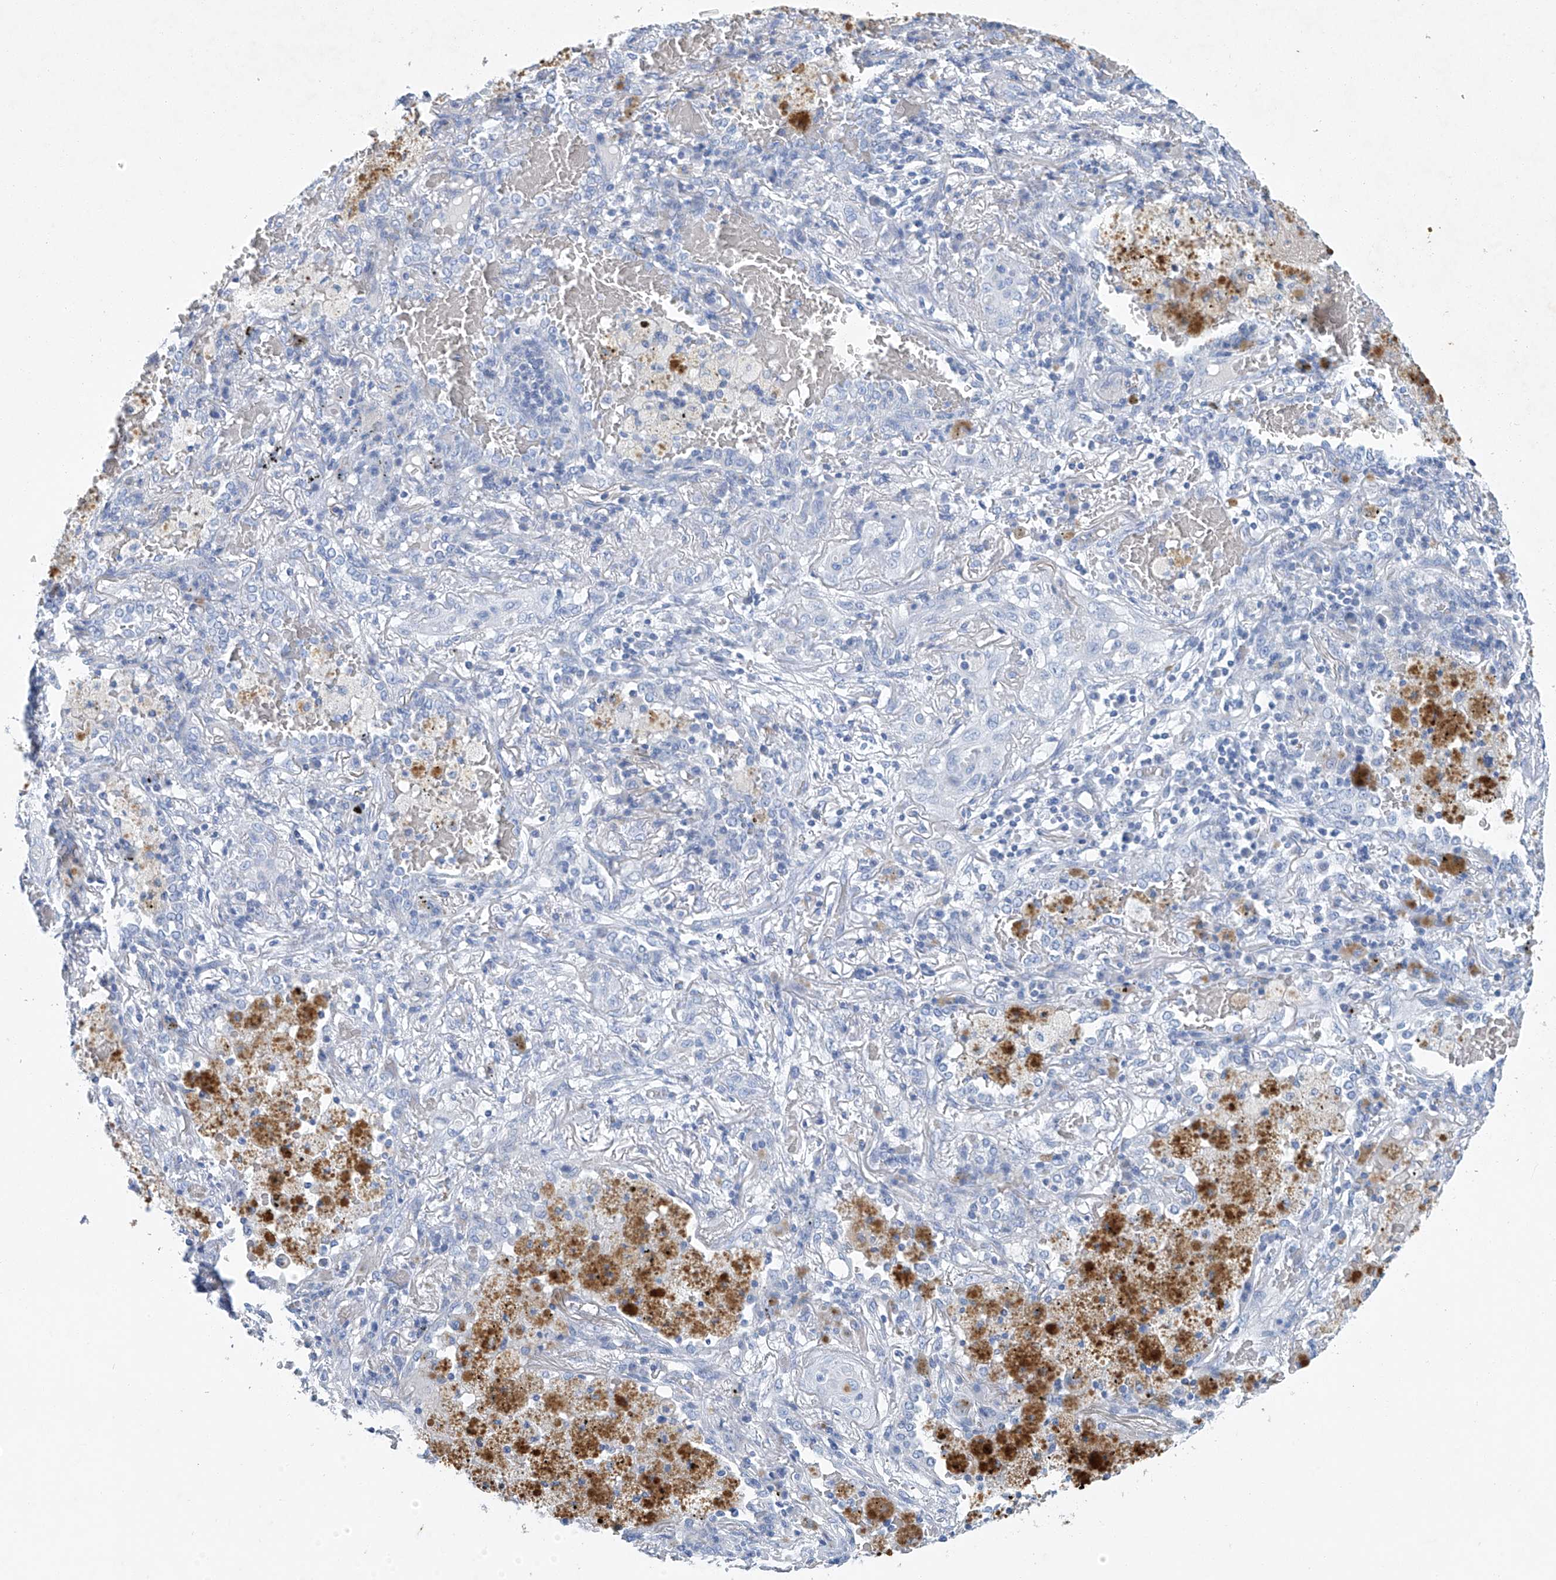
{"staining": {"intensity": "negative", "quantity": "none", "location": "none"}, "tissue": "lung cancer", "cell_type": "Tumor cells", "image_type": "cancer", "snomed": [{"axis": "morphology", "description": "Squamous cell carcinoma, NOS"}, {"axis": "topography", "description": "Lung"}], "caption": "DAB immunohistochemical staining of squamous cell carcinoma (lung) shows no significant expression in tumor cells.", "gene": "C1orf87", "patient": {"sex": "female", "age": 47}}